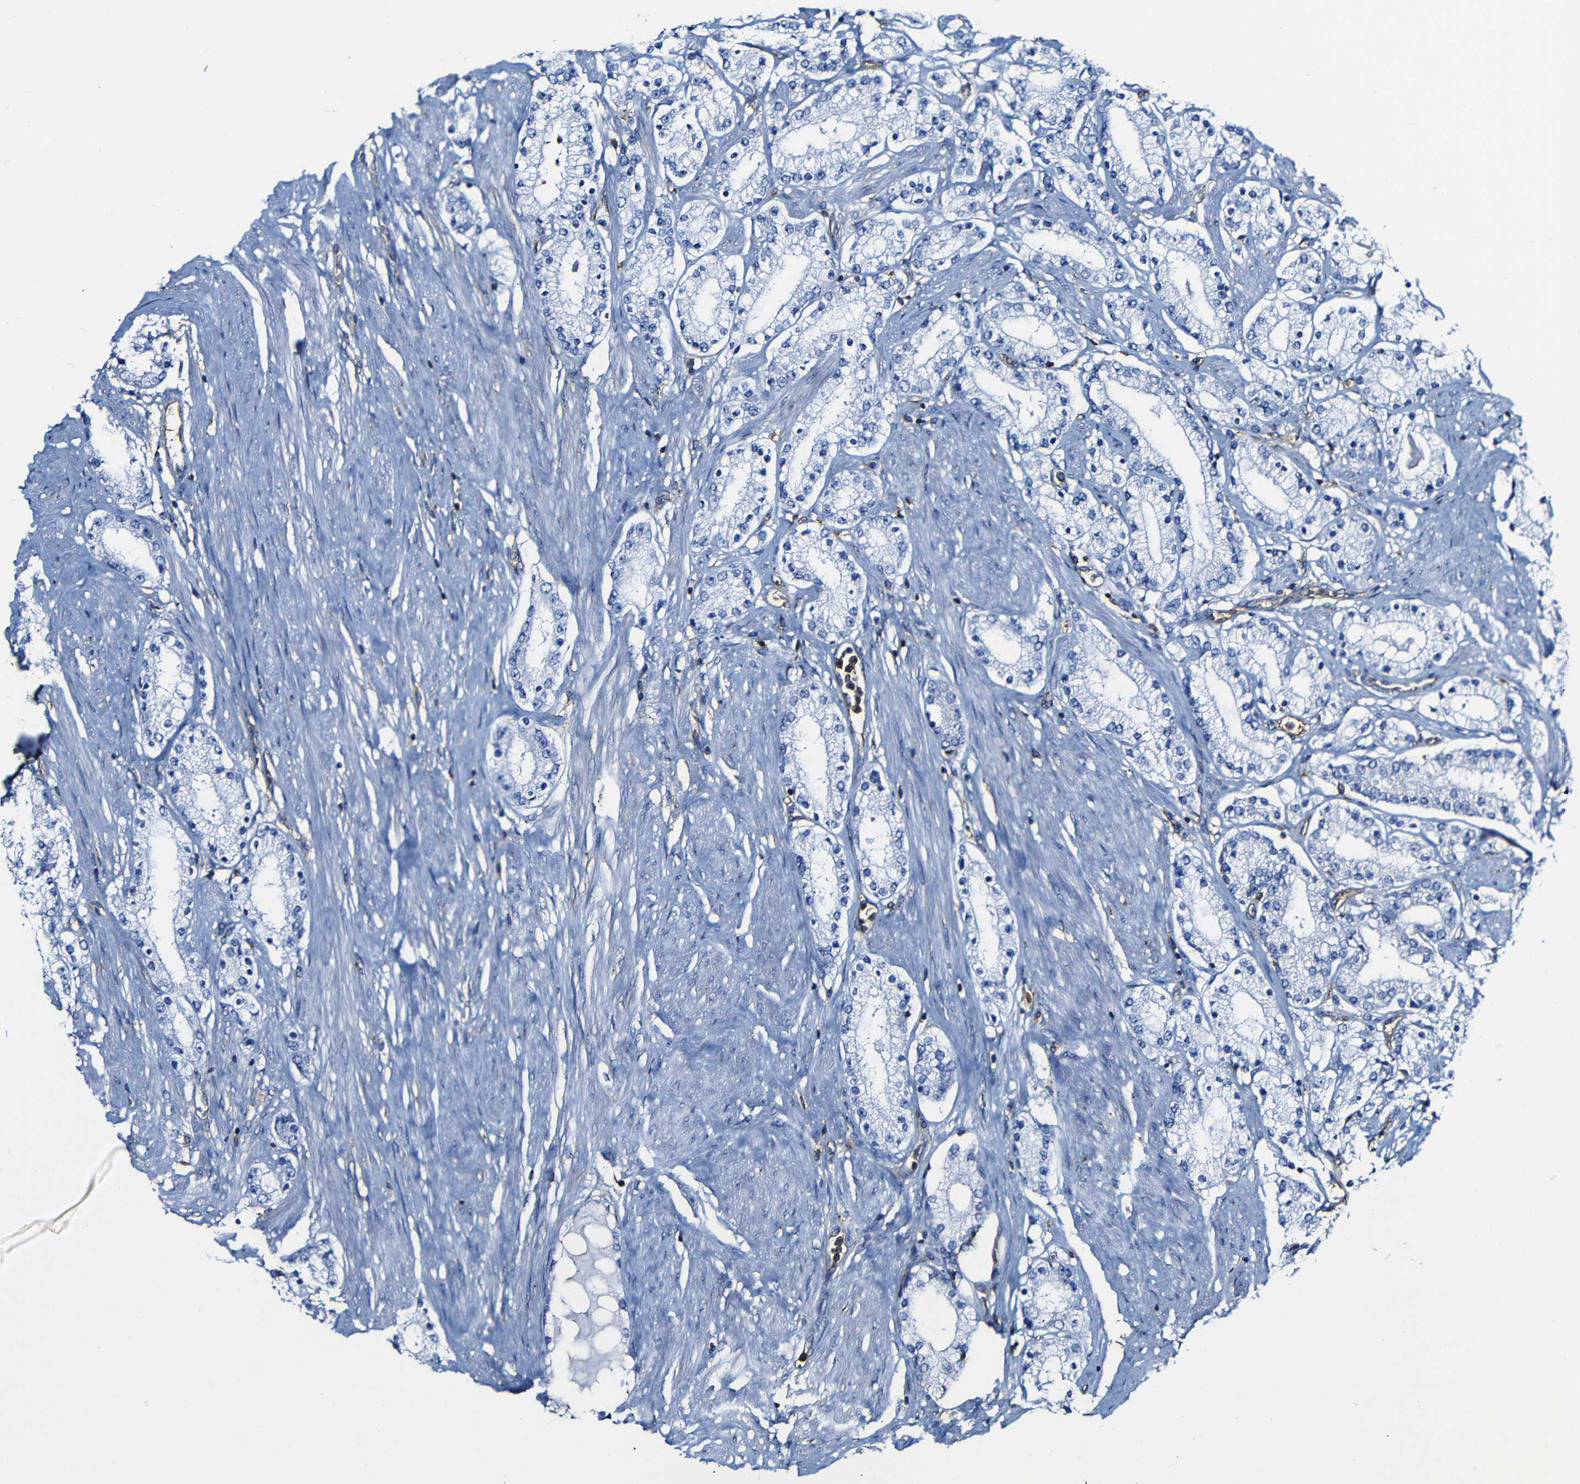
{"staining": {"intensity": "negative", "quantity": "none", "location": "none"}, "tissue": "prostate cancer", "cell_type": "Tumor cells", "image_type": "cancer", "snomed": [{"axis": "morphology", "description": "Adenocarcinoma, Low grade"}, {"axis": "topography", "description": "Prostate"}], "caption": "The IHC image has no significant staining in tumor cells of prostate cancer (low-grade adenocarcinoma) tissue.", "gene": "MSN", "patient": {"sex": "male", "age": 63}}